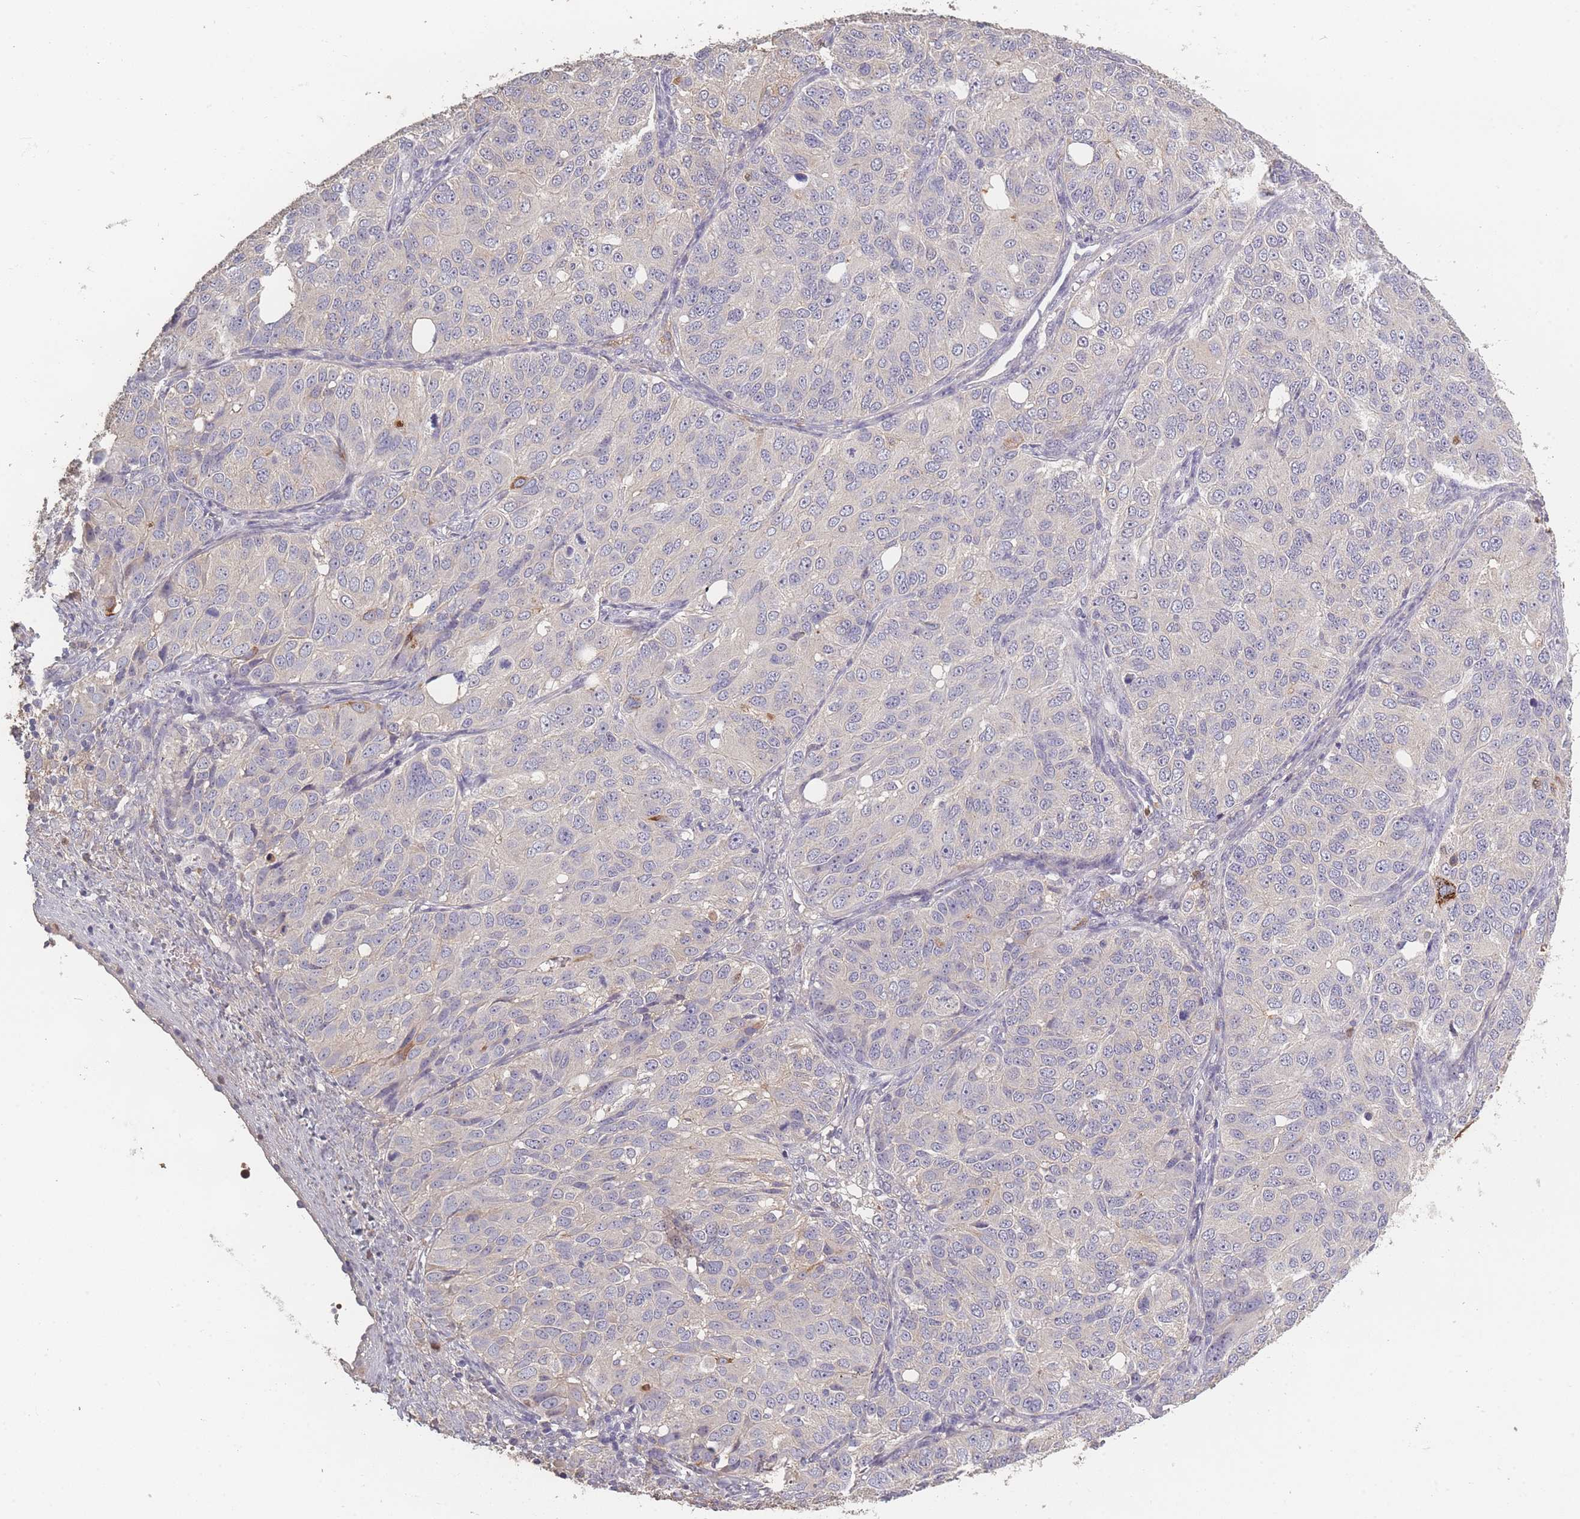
{"staining": {"intensity": "negative", "quantity": "none", "location": "none"}, "tissue": "ovarian cancer", "cell_type": "Tumor cells", "image_type": "cancer", "snomed": [{"axis": "morphology", "description": "Carcinoma, endometroid"}, {"axis": "topography", "description": "Ovary"}], "caption": "A histopathology image of human ovarian cancer (endometroid carcinoma) is negative for staining in tumor cells. (Immunohistochemistry, brightfield microscopy, high magnification).", "gene": "BST1", "patient": {"sex": "female", "age": 51}}